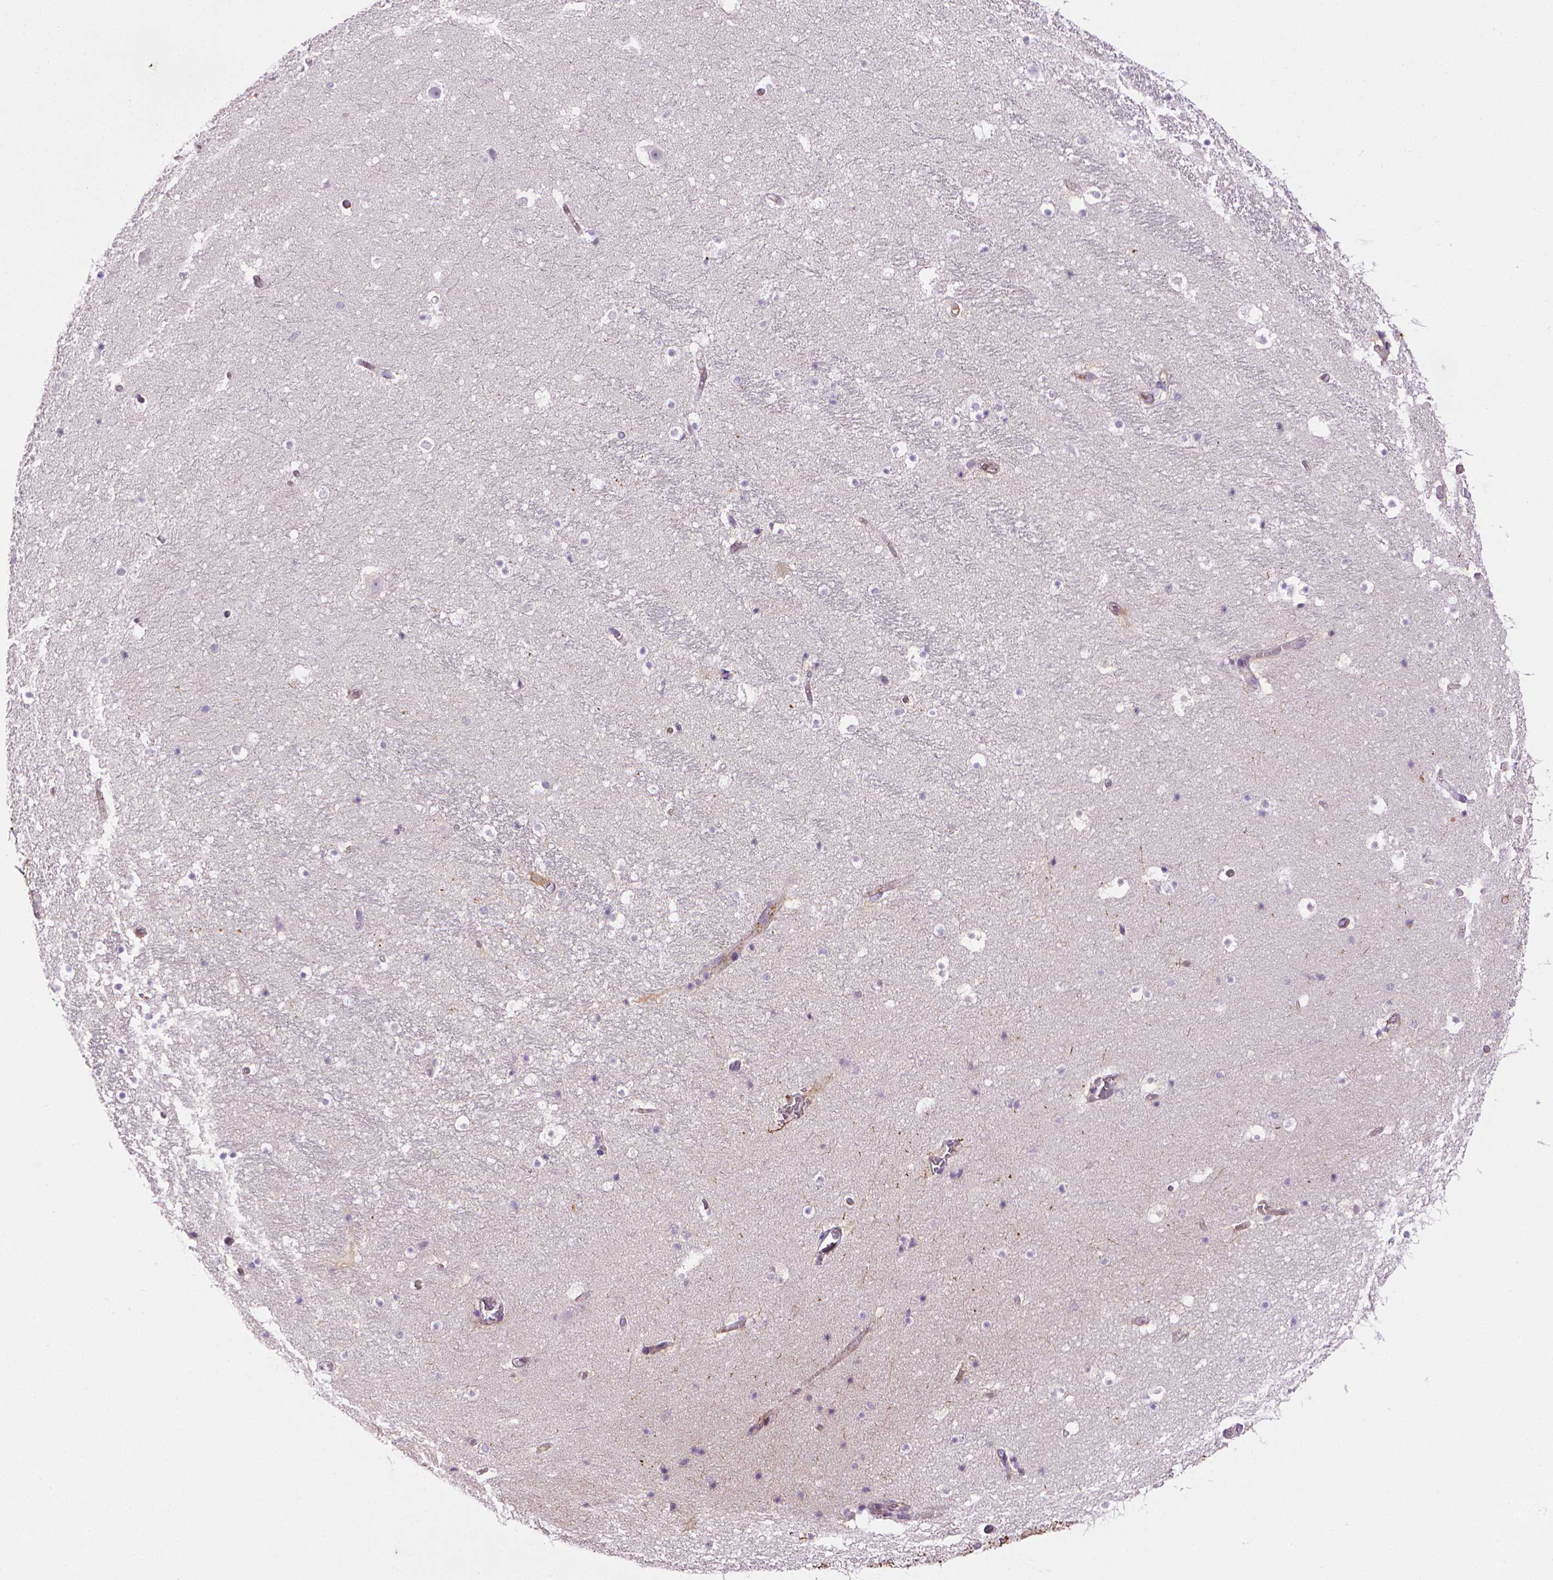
{"staining": {"intensity": "negative", "quantity": "none", "location": "none"}, "tissue": "hippocampus", "cell_type": "Glial cells", "image_type": "normal", "snomed": [{"axis": "morphology", "description": "Normal tissue, NOS"}, {"axis": "topography", "description": "Hippocampus"}], "caption": "IHC image of normal hippocampus: hippocampus stained with DAB (3,3'-diaminobenzidine) reveals no significant protein positivity in glial cells. The staining is performed using DAB (3,3'-diaminobenzidine) brown chromogen with nuclei counter-stained in using hematoxylin.", "gene": "SLC51B", "patient": {"sex": "male", "age": 26}}